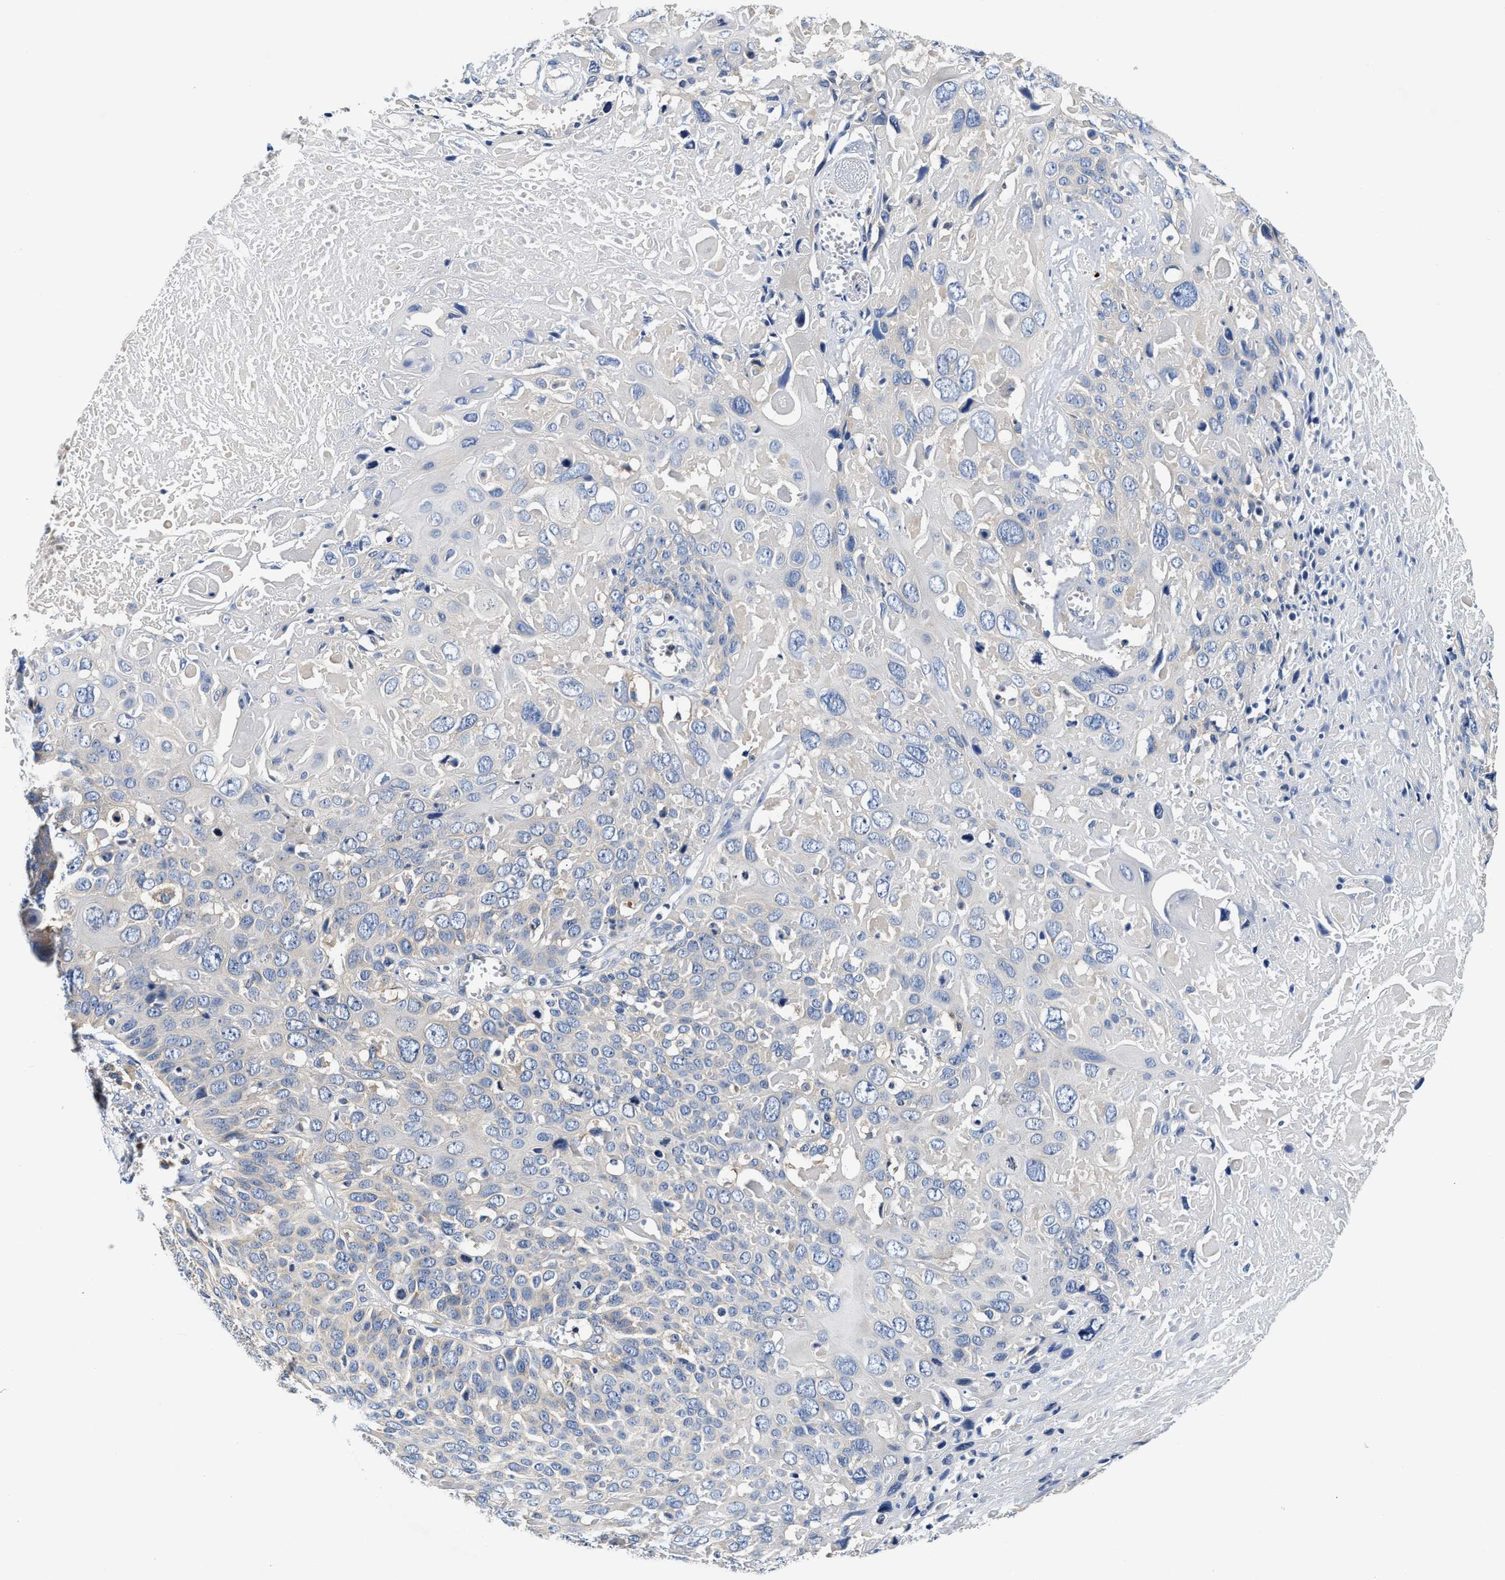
{"staining": {"intensity": "negative", "quantity": "none", "location": "none"}, "tissue": "cervical cancer", "cell_type": "Tumor cells", "image_type": "cancer", "snomed": [{"axis": "morphology", "description": "Squamous cell carcinoma, NOS"}, {"axis": "topography", "description": "Cervix"}], "caption": "Tumor cells are negative for brown protein staining in cervical squamous cell carcinoma. (Brightfield microscopy of DAB immunohistochemistry (IHC) at high magnification).", "gene": "FAM185A", "patient": {"sex": "female", "age": 74}}